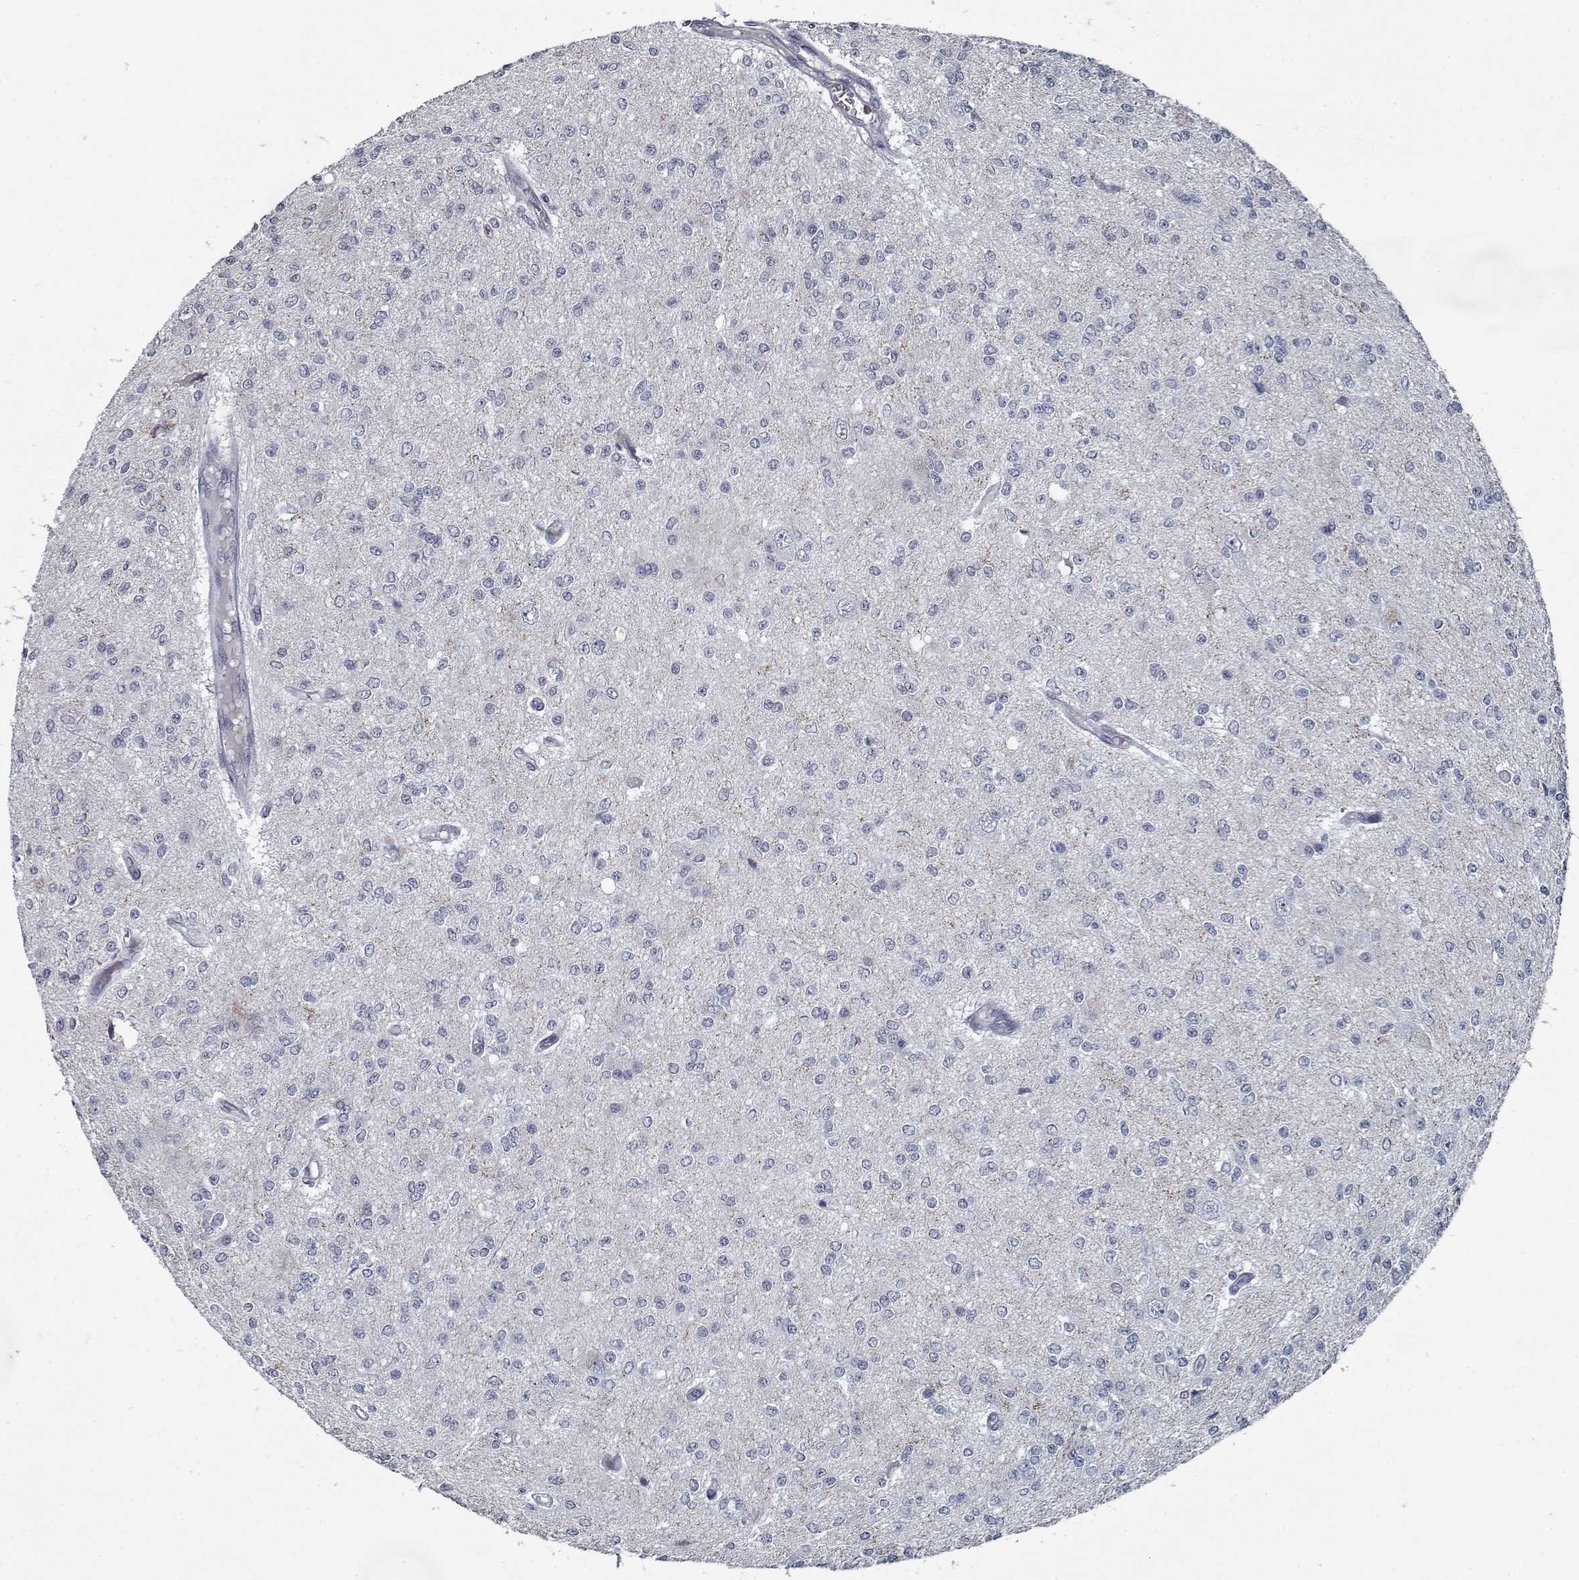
{"staining": {"intensity": "negative", "quantity": "none", "location": "none"}, "tissue": "glioma", "cell_type": "Tumor cells", "image_type": "cancer", "snomed": [{"axis": "morphology", "description": "Glioma, malignant, Low grade"}, {"axis": "topography", "description": "Brain"}], "caption": "This is an immunohistochemistry photomicrograph of human malignant glioma (low-grade). There is no expression in tumor cells.", "gene": "GAD2", "patient": {"sex": "male", "age": 67}}